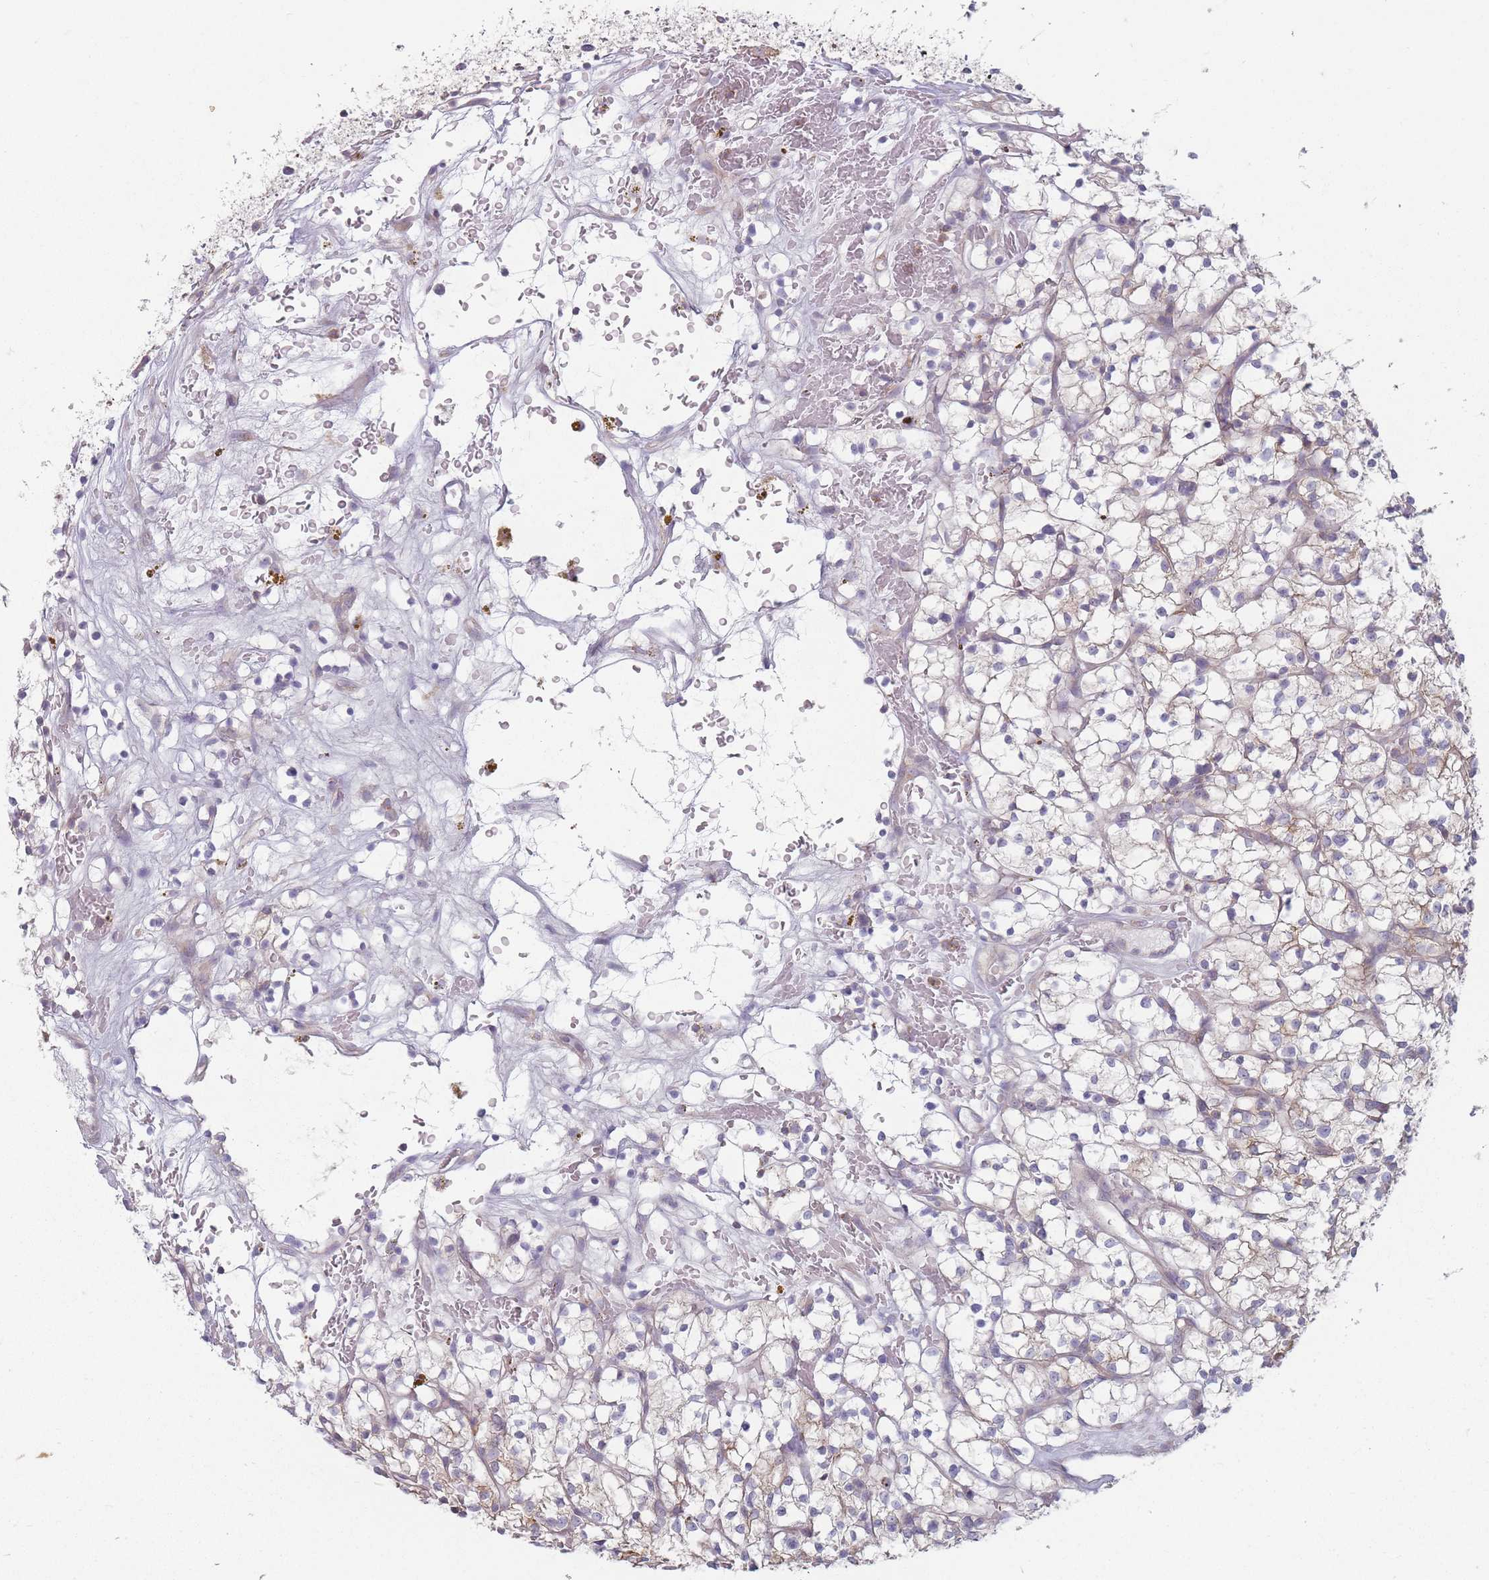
{"staining": {"intensity": "negative", "quantity": "none", "location": "none"}, "tissue": "renal cancer", "cell_type": "Tumor cells", "image_type": "cancer", "snomed": [{"axis": "morphology", "description": "Adenocarcinoma, NOS"}, {"axis": "topography", "description": "Kidney"}], "caption": "Immunohistochemical staining of renal cancer (adenocarcinoma) shows no significant staining in tumor cells.", "gene": "HSBP1L1", "patient": {"sex": "female", "age": 64}}